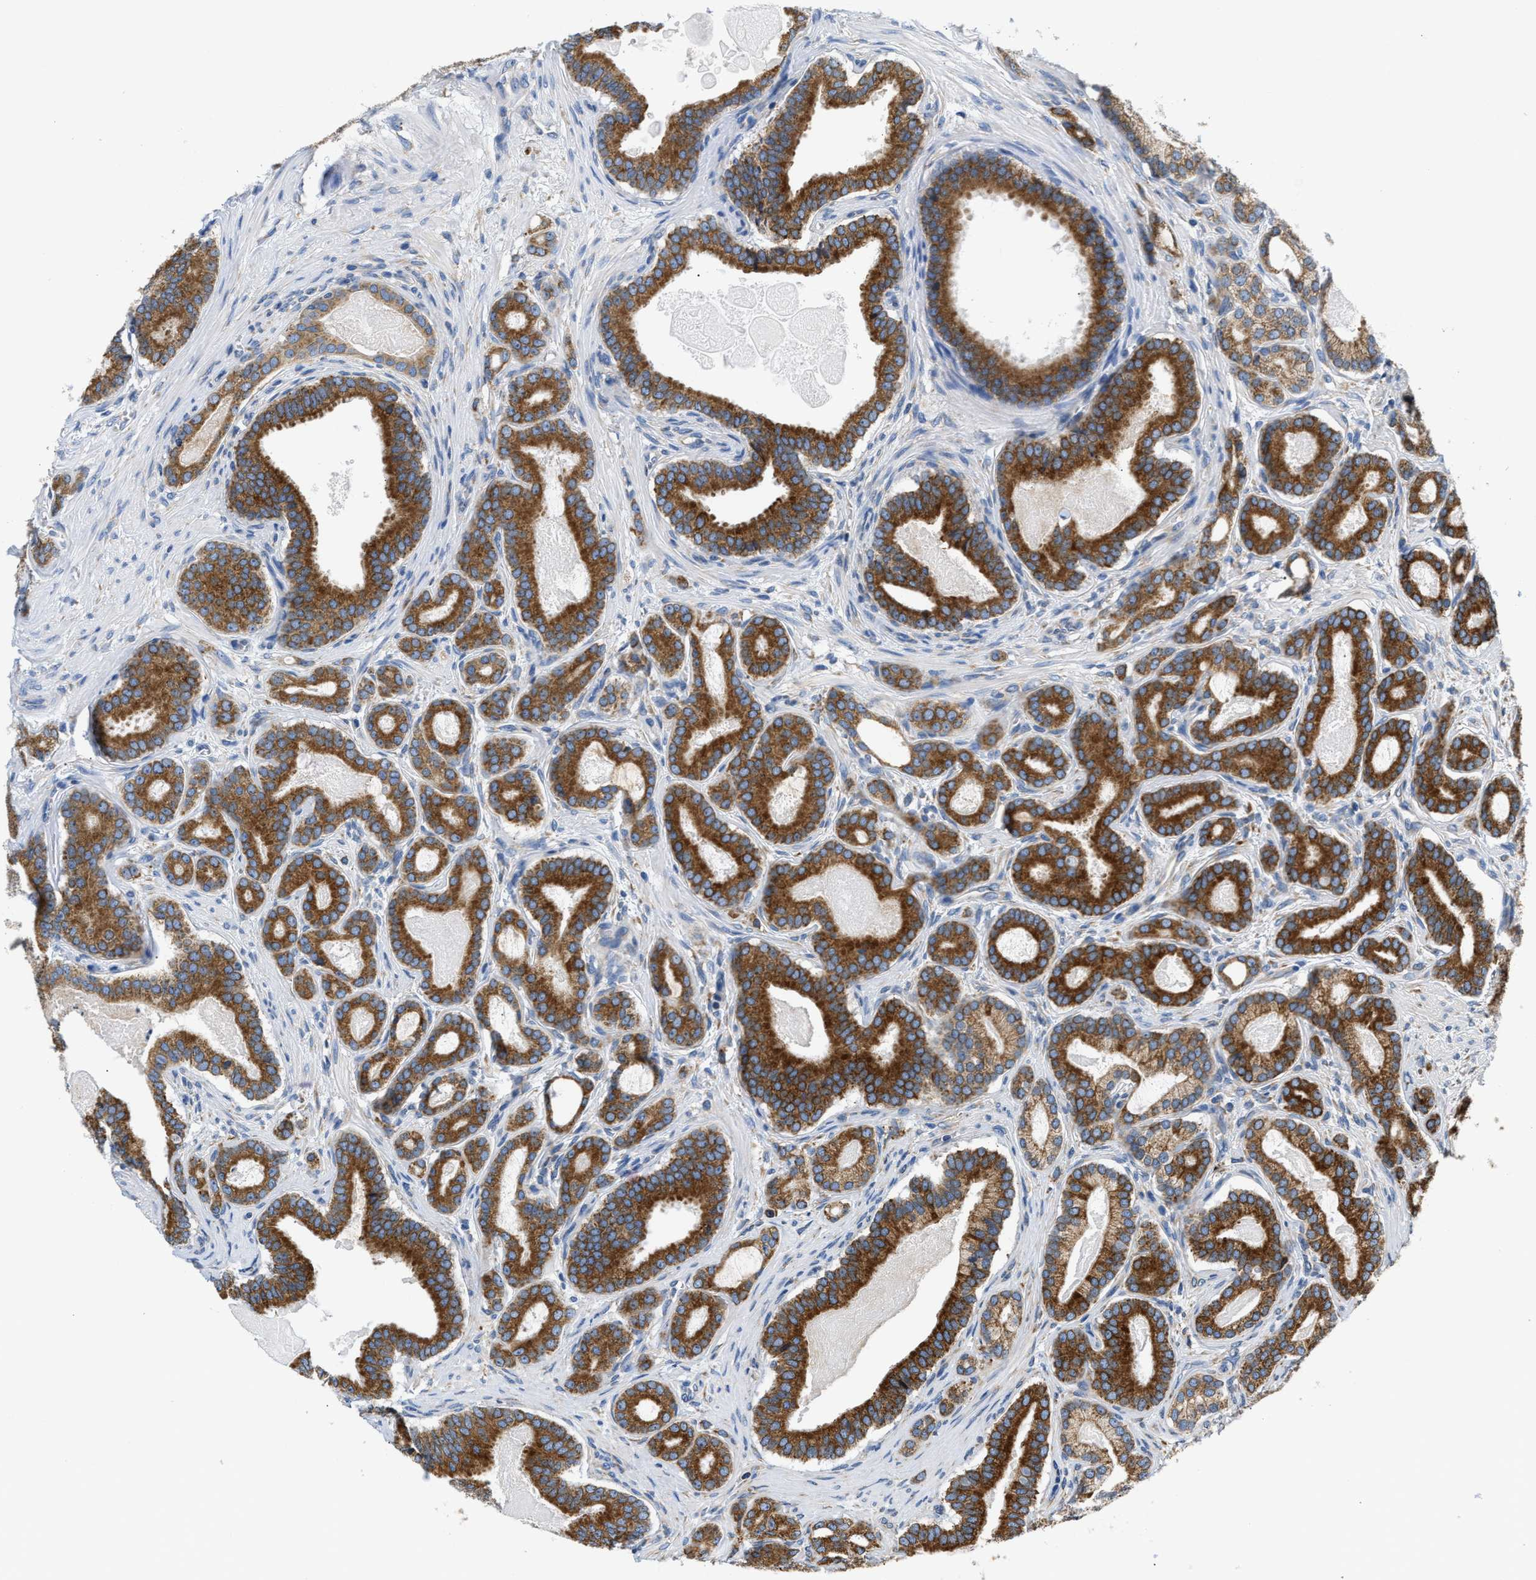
{"staining": {"intensity": "strong", "quantity": ">75%", "location": "cytoplasmic/membranous"}, "tissue": "prostate cancer", "cell_type": "Tumor cells", "image_type": "cancer", "snomed": [{"axis": "morphology", "description": "Adenocarcinoma, High grade"}, {"axis": "topography", "description": "Prostate"}], "caption": "Strong cytoplasmic/membranous expression for a protein is seen in approximately >75% of tumor cells of high-grade adenocarcinoma (prostate) using IHC.", "gene": "HDHD3", "patient": {"sex": "male", "age": 60}}